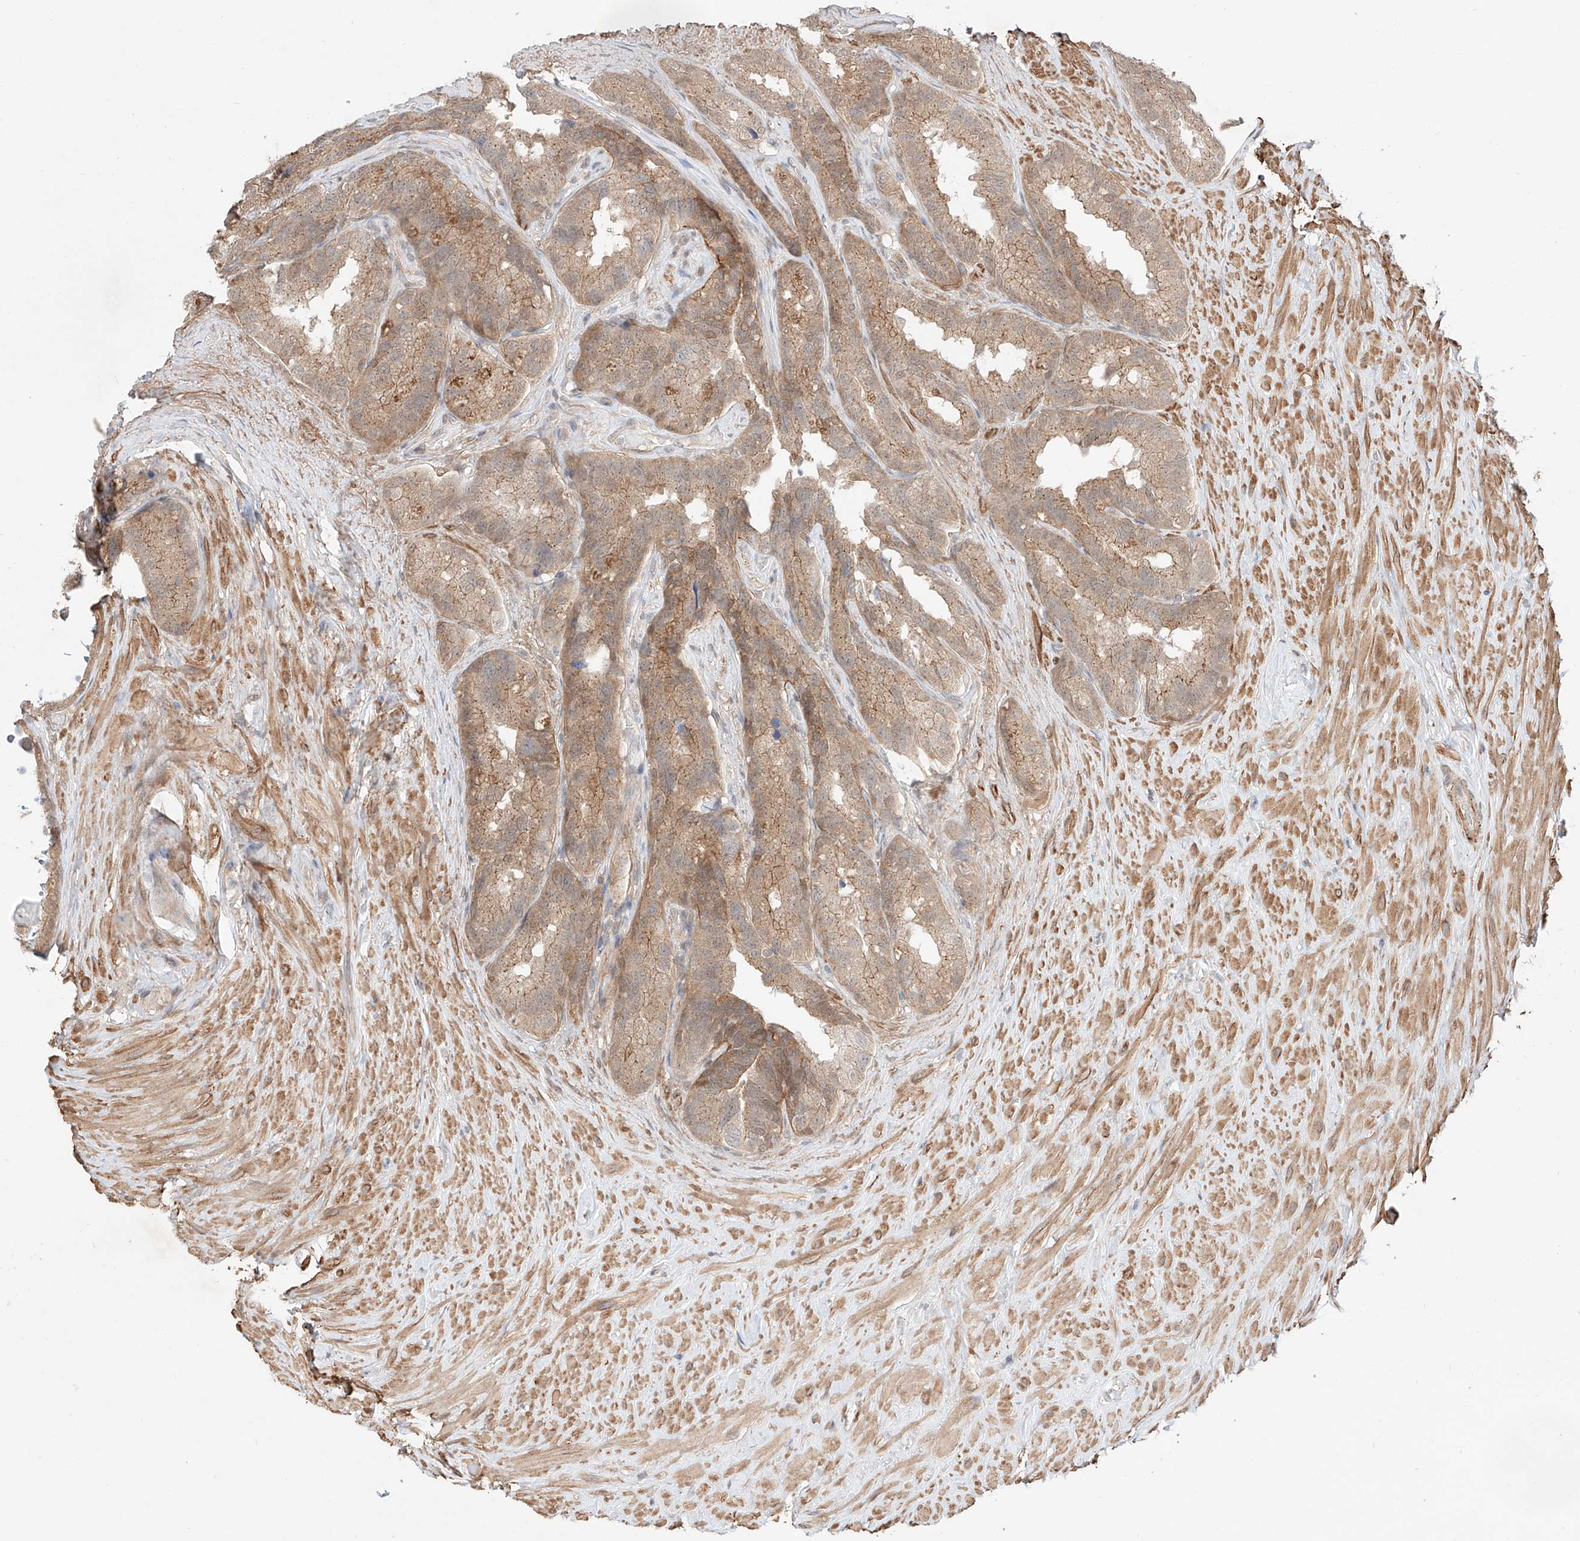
{"staining": {"intensity": "moderate", "quantity": ">75%", "location": "cytoplasmic/membranous"}, "tissue": "seminal vesicle", "cell_type": "Glandular cells", "image_type": "normal", "snomed": [{"axis": "morphology", "description": "Normal tissue, NOS"}, {"axis": "topography", "description": "Seminal veicle"}], "caption": "The micrograph exhibits staining of normal seminal vesicle, revealing moderate cytoplasmic/membranous protein staining (brown color) within glandular cells.", "gene": "TSR2", "patient": {"sex": "male", "age": 80}}